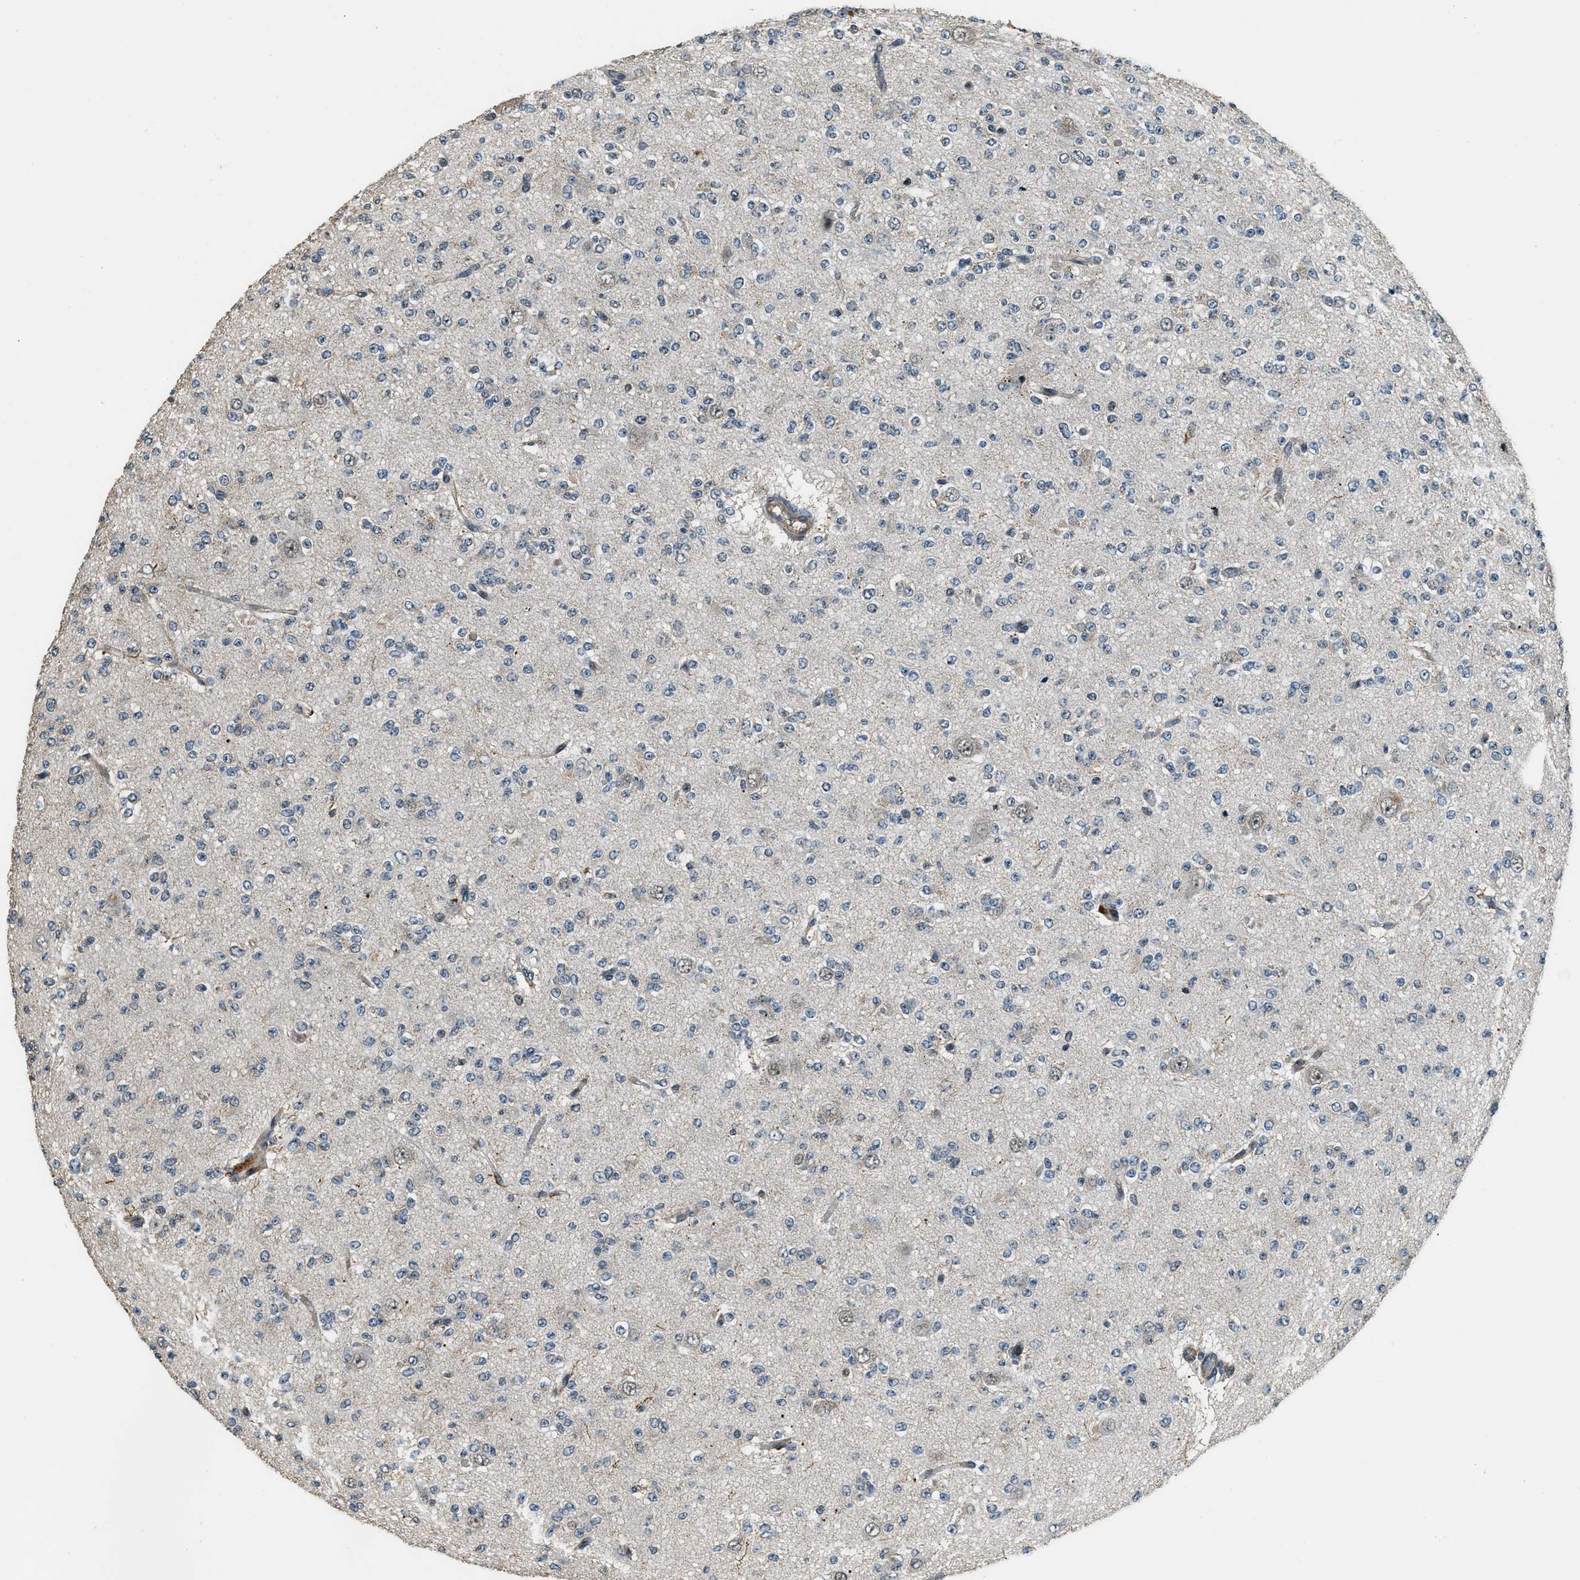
{"staining": {"intensity": "negative", "quantity": "none", "location": "none"}, "tissue": "glioma", "cell_type": "Tumor cells", "image_type": "cancer", "snomed": [{"axis": "morphology", "description": "Glioma, malignant, Low grade"}, {"axis": "topography", "description": "Brain"}], "caption": "Glioma was stained to show a protein in brown. There is no significant expression in tumor cells.", "gene": "MED21", "patient": {"sex": "male", "age": 38}}